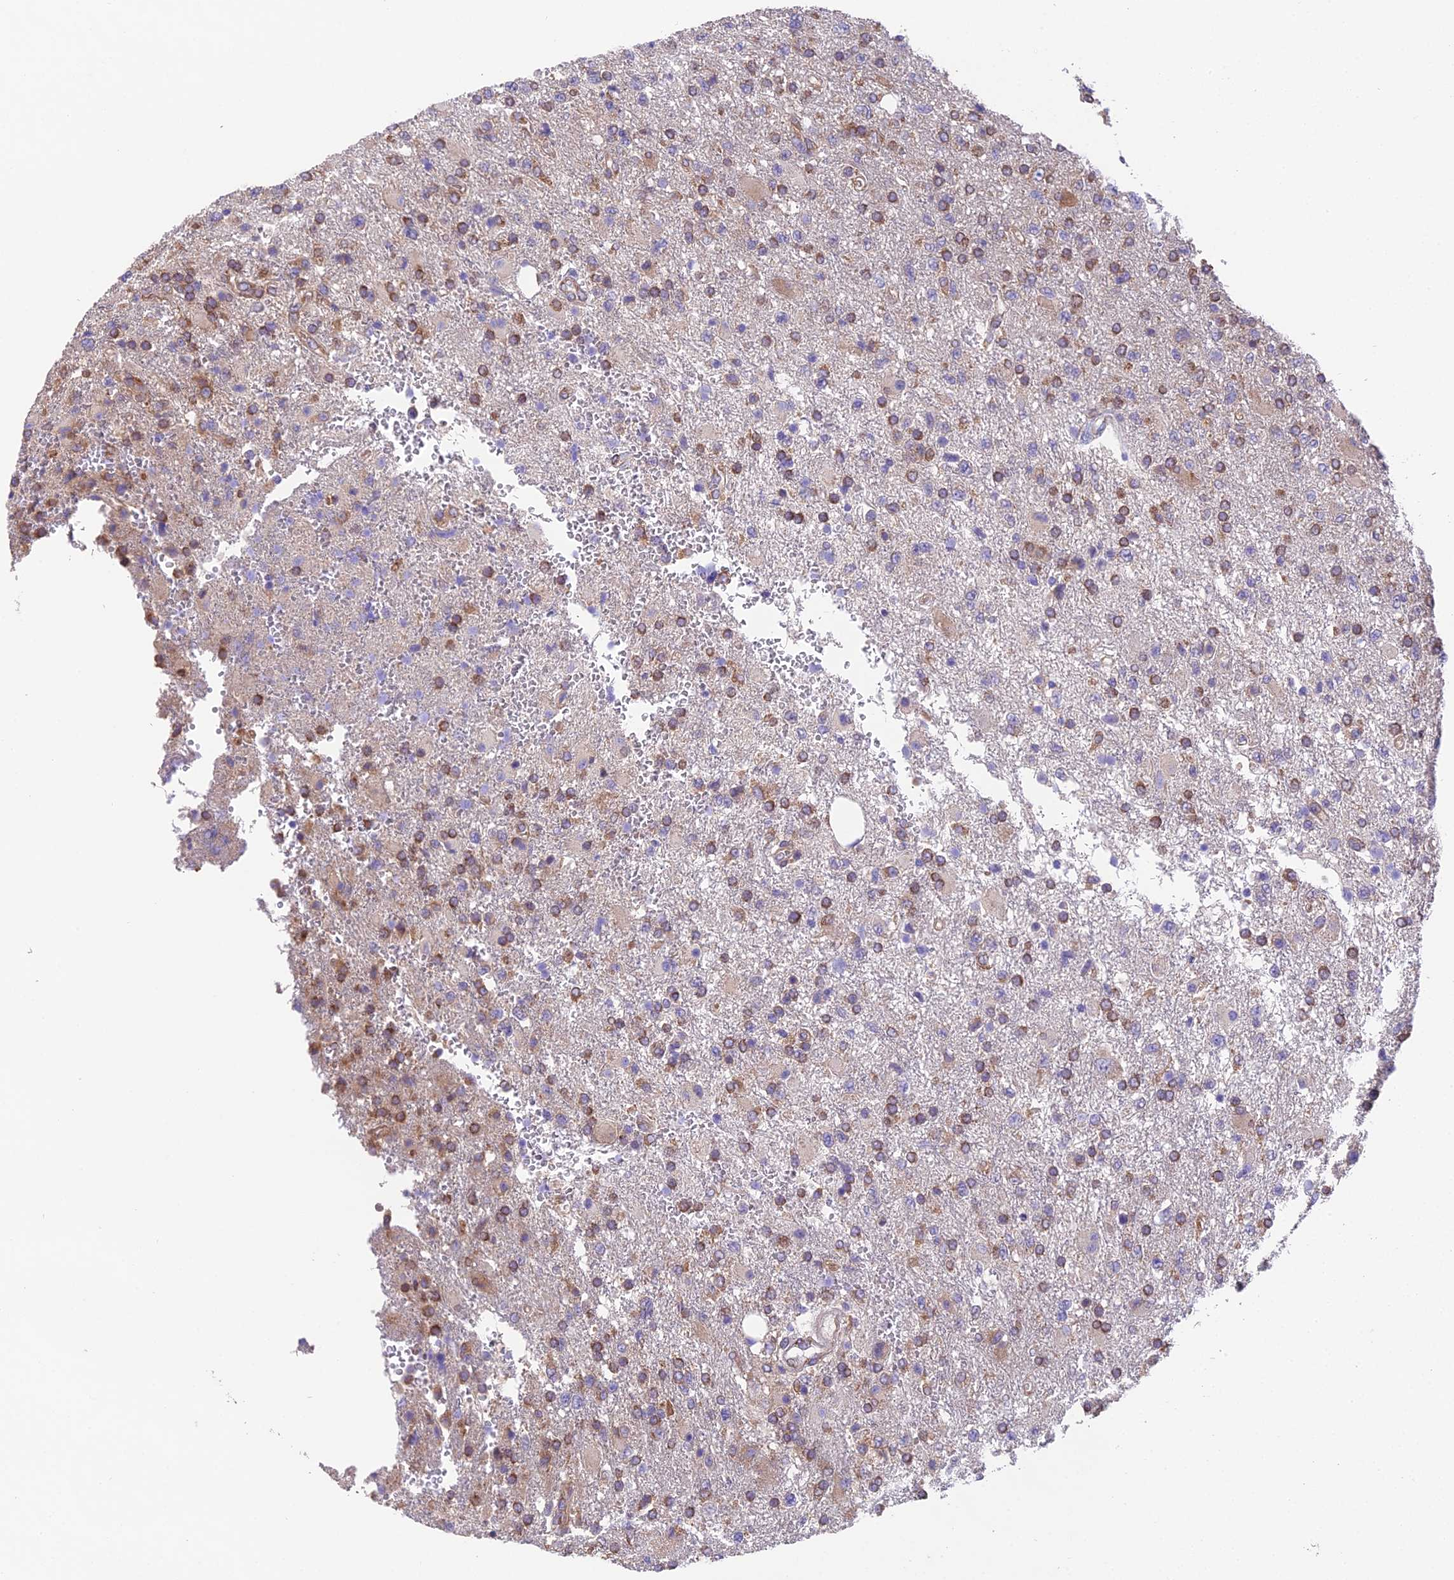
{"staining": {"intensity": "moderate", "quantity": "25%-75%", "location": "cytoplasmic/membranous"}, "tissue": "glioma", "cell_type": "Tumor cells", "image_type": "cancer", "snomed": [{"axis": "morphology", "description": "Glioma, malignant, High grade"}, {"axis": "topography", "description": "Brain"}], "caption": "Human malignant glioma (high-grade) stained with a protein marker displays moderate staining in tumor cells.", "gene": "BLOC1S4", "patient": {"sex": "male", "age": 56}}